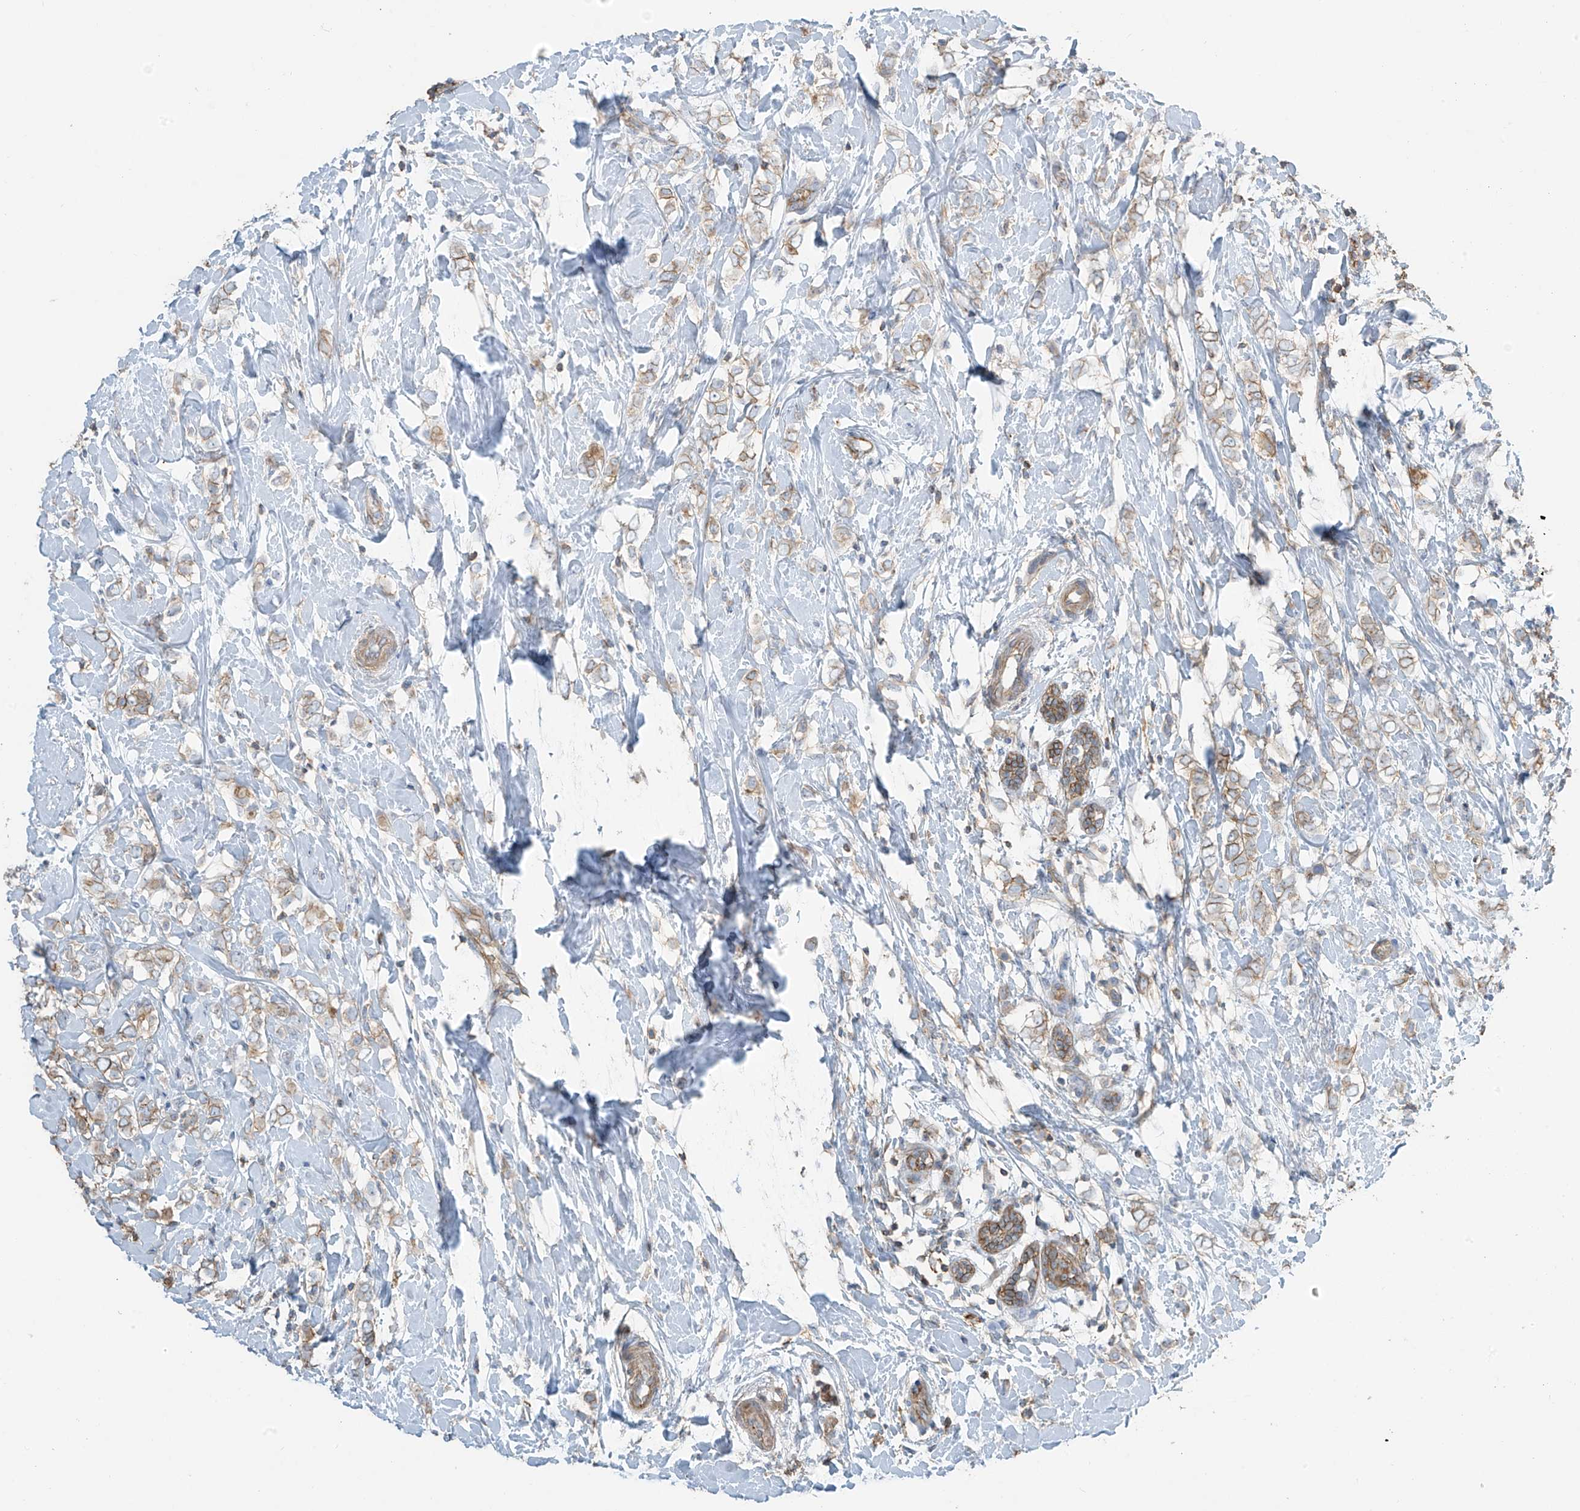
{"staining": {"intensity": "weak", "quantity": ">75%", "location": "cytoplasmic/membranous"}, "tissue": "breast cancer", "cell_type": "Tumor cells", "image_type": "cancer", "snomed": [{"axis": "morphology", "description": "Normal tissue, NOS"}, {"axis": "morphology", "description": "Lobular carcinoma"}, {"axis": "topography", "description": "Breast"}], "caption": "Human breast lobular carcinoma stained for a protein (brown) displays weak cytoplasmic/membranous positive expression in approximately >75% of tumor cells.", "gene": "ZNF846", "patient": {"sex": "female", "age": 47}}